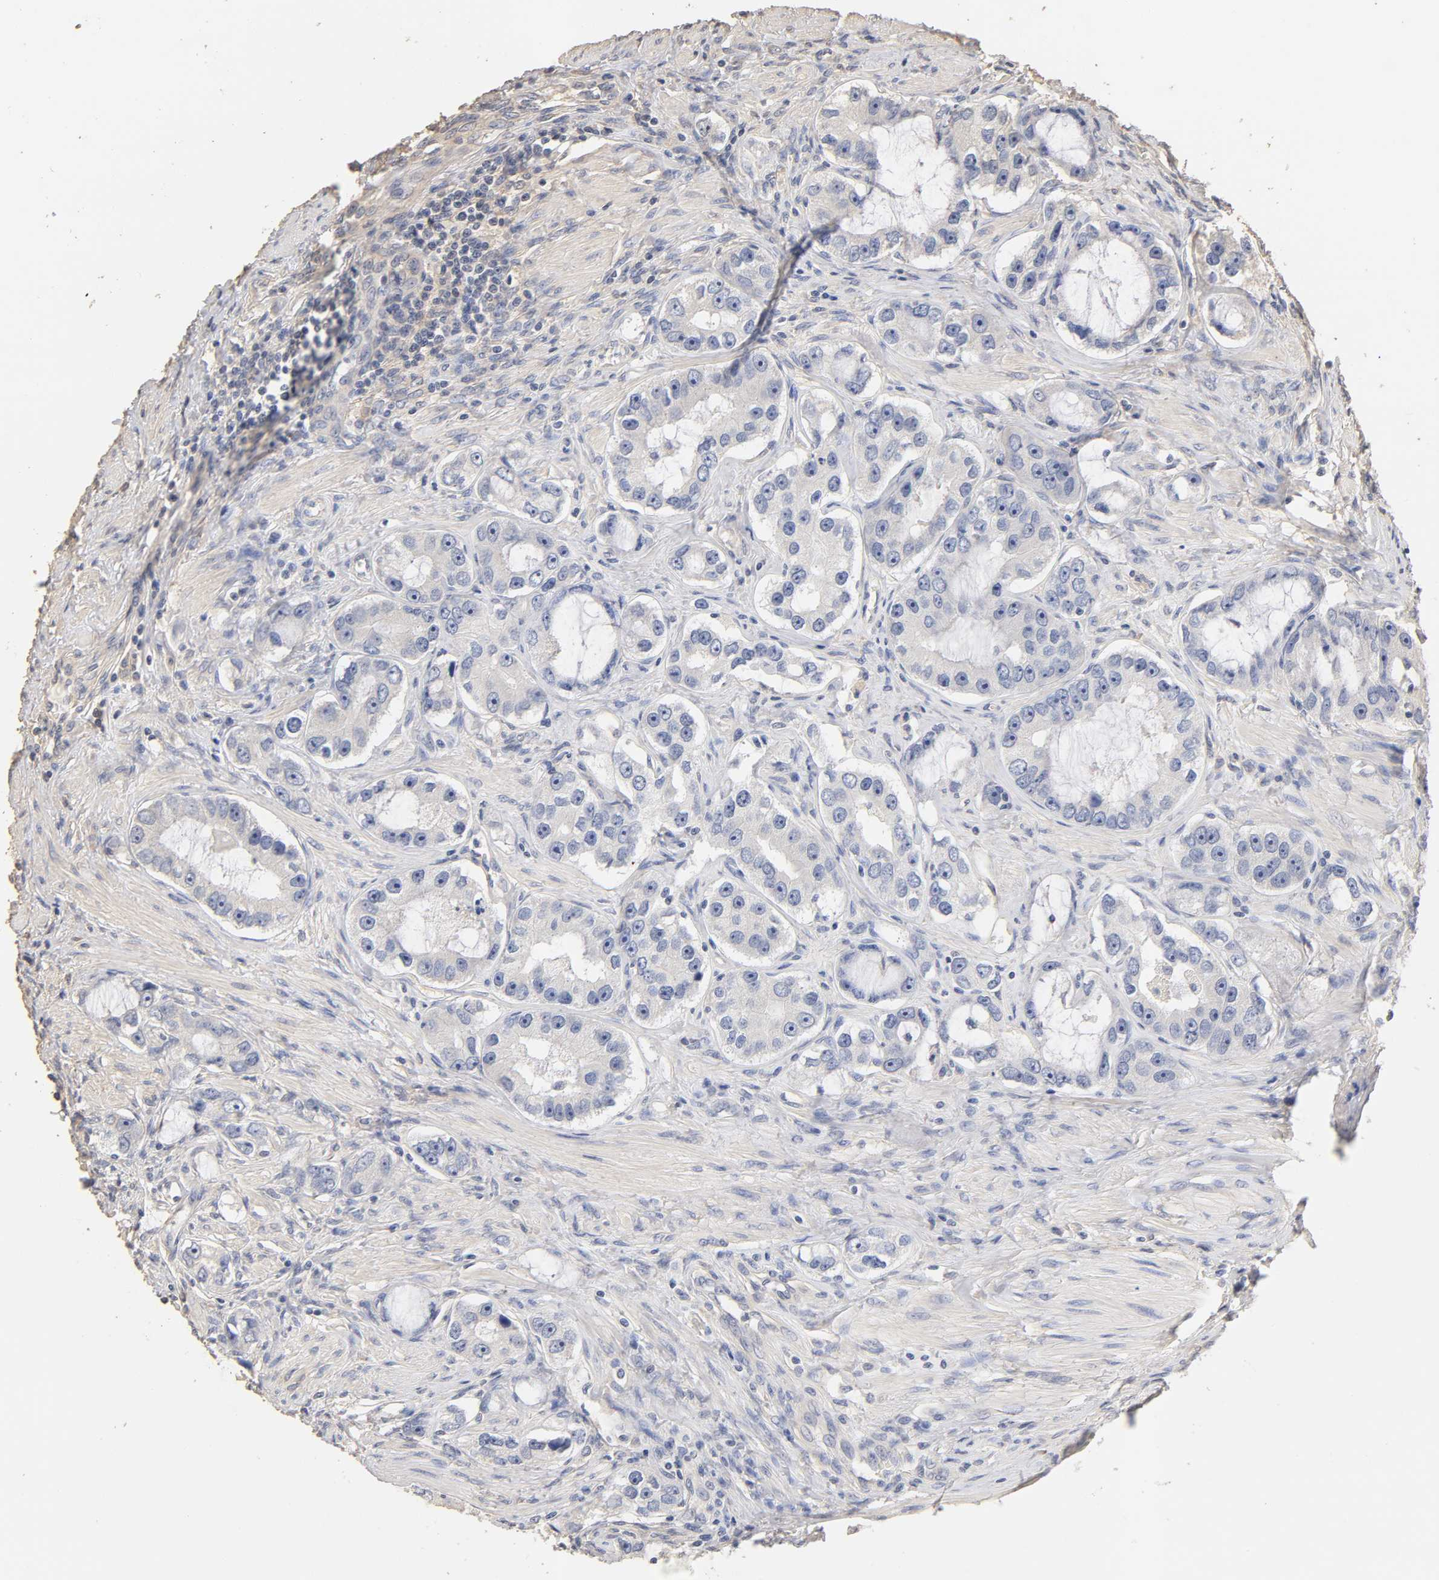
{"staining": {"intensity": "negative", "quantity": "none", "location": "none"}, "tissue": "prostate cancer", "cell_type": "Tumor cells", "image_type": "cancer", "snomed": [{"axis": "morphology", "description": "Adenocarcinoma, High grade"}, {"axis": "topography", "description": "Prostate"}], "caption": "Tumor cells are negative for protein expression in human prostate cancer (adenocarcinoma (high-grade)).", "gene": "VSIG4", "patient": {"sex": "male", "age": 63}}